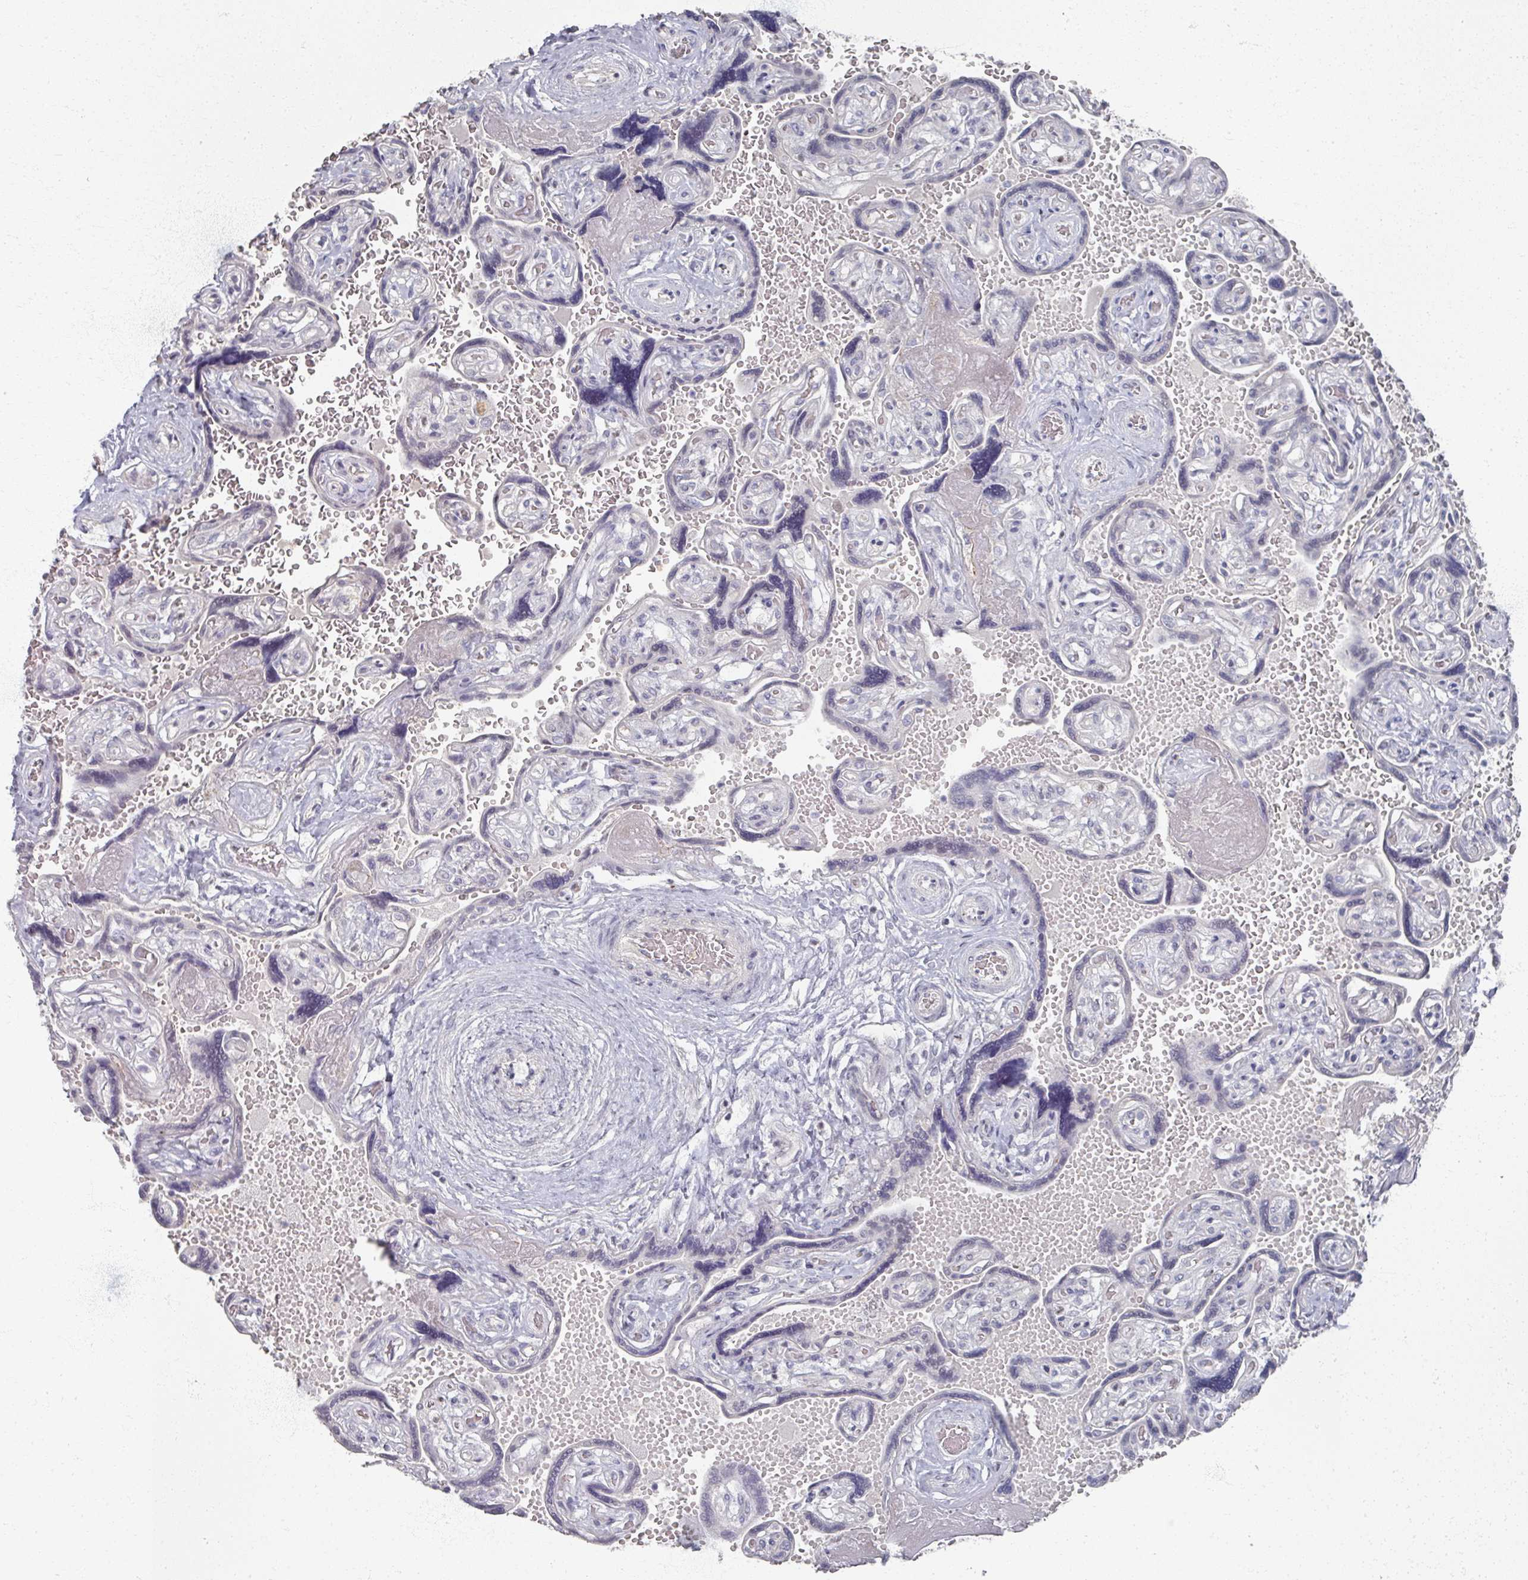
{"staining": {"intensity": "negative", "quantity": "none", "location": "none"}, "tissue": "placenta", "cell_type": "Trophoblastic cells", "image_type": "normal", "snomed": [{"axis": "morphology", "description": "Normal tissue, NOS"}, {"axis": "topography", "description": "Placenta"}], "caption": "Immunohistochemistry of normal placenta demonstrates no positivity in trophoblastic cells. (DAB IHC with hematoxylin counter stain).", "gene": "TTYH3", "patient": {"sex": "female", "age": 32}}